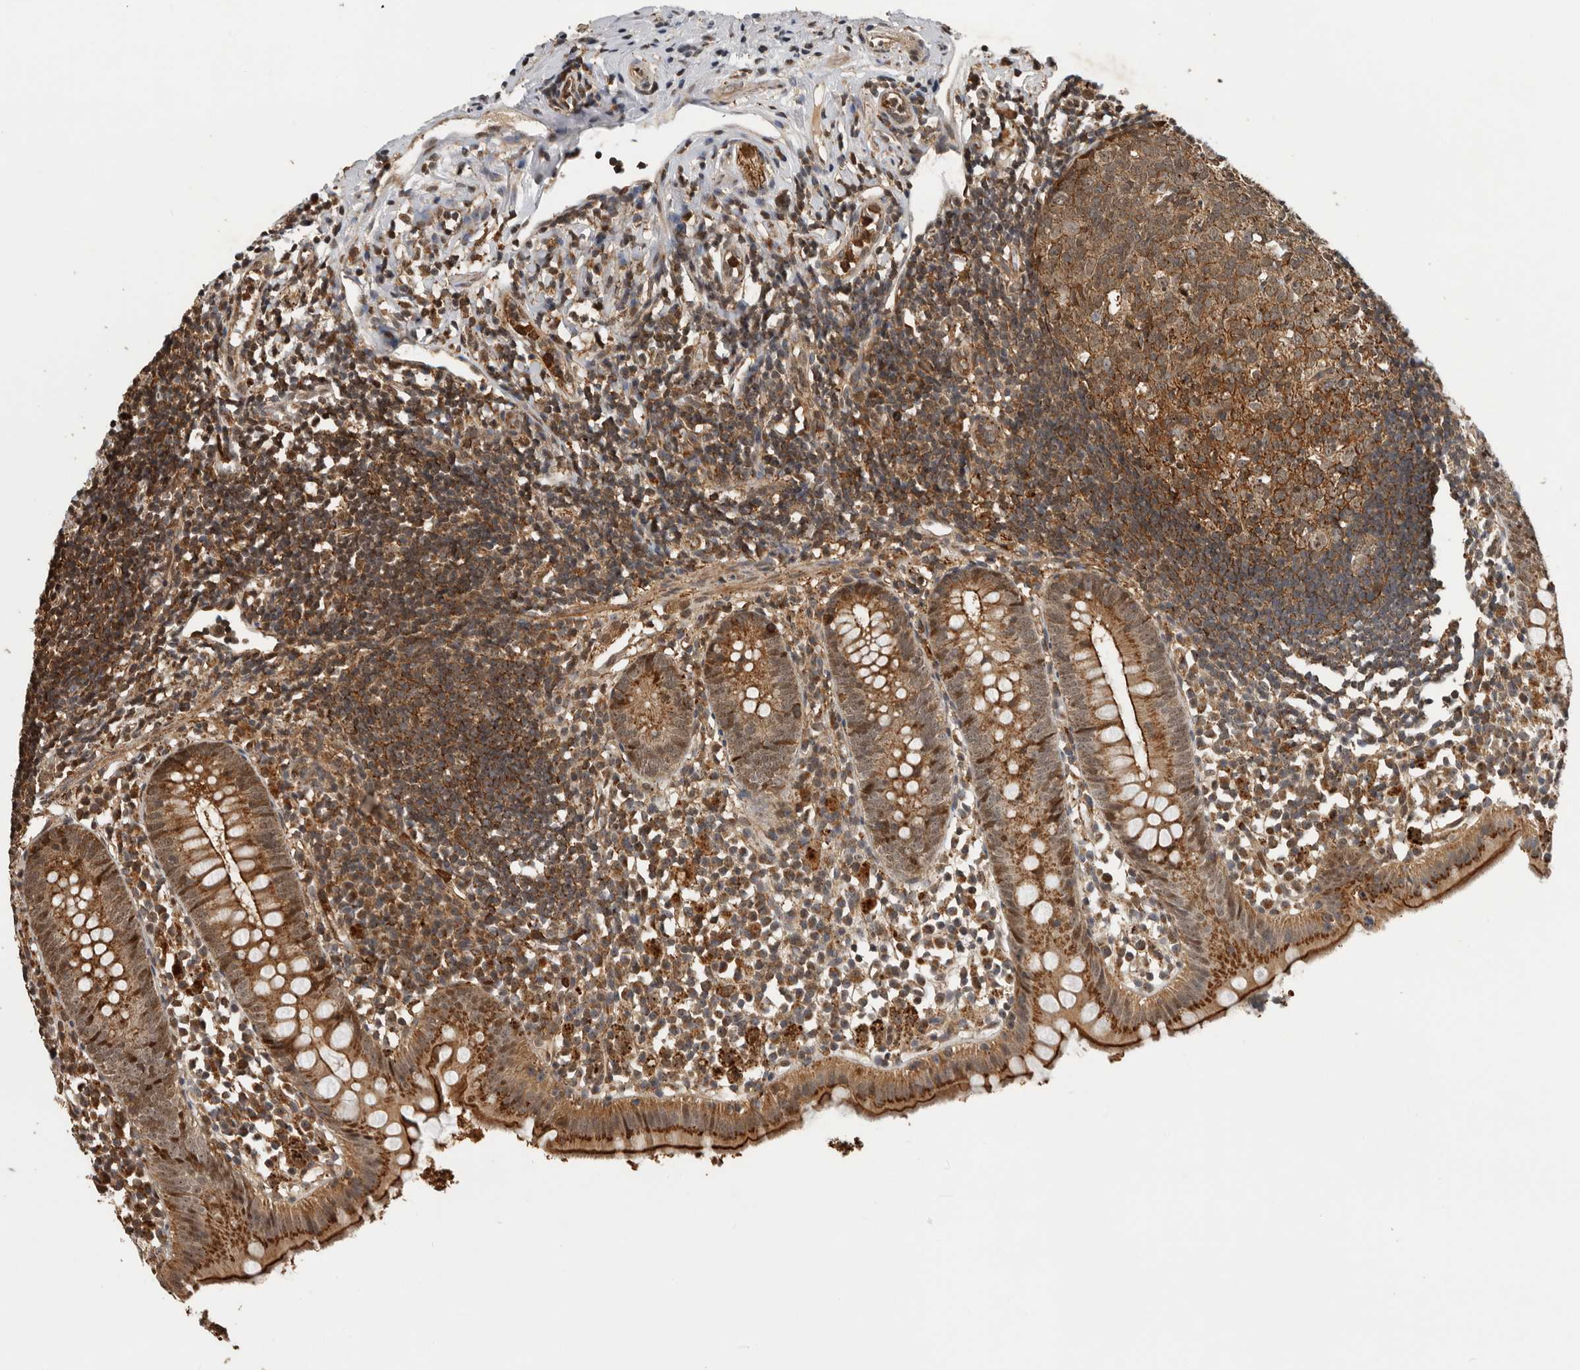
{"staining": {"intensity": "strong", "quantity": ">75%", "location": "cytoplasmic/membranous"}, "tissue": "appendix", "cell_type": "Glandular cells", "image_type": "normal", "snomed": [{"axis": "morphology", "description": "Normal tissue, NOS"}, {"axis": "topography", "description": "Appendix"}], "caption": "Appendix stained with immunohistochemistry shows strong cytoplasmic/membranous expression in approximately >75% of glandular cells.", "gene": "RNF157", "patient": {"sex": "female", "age": 20}}